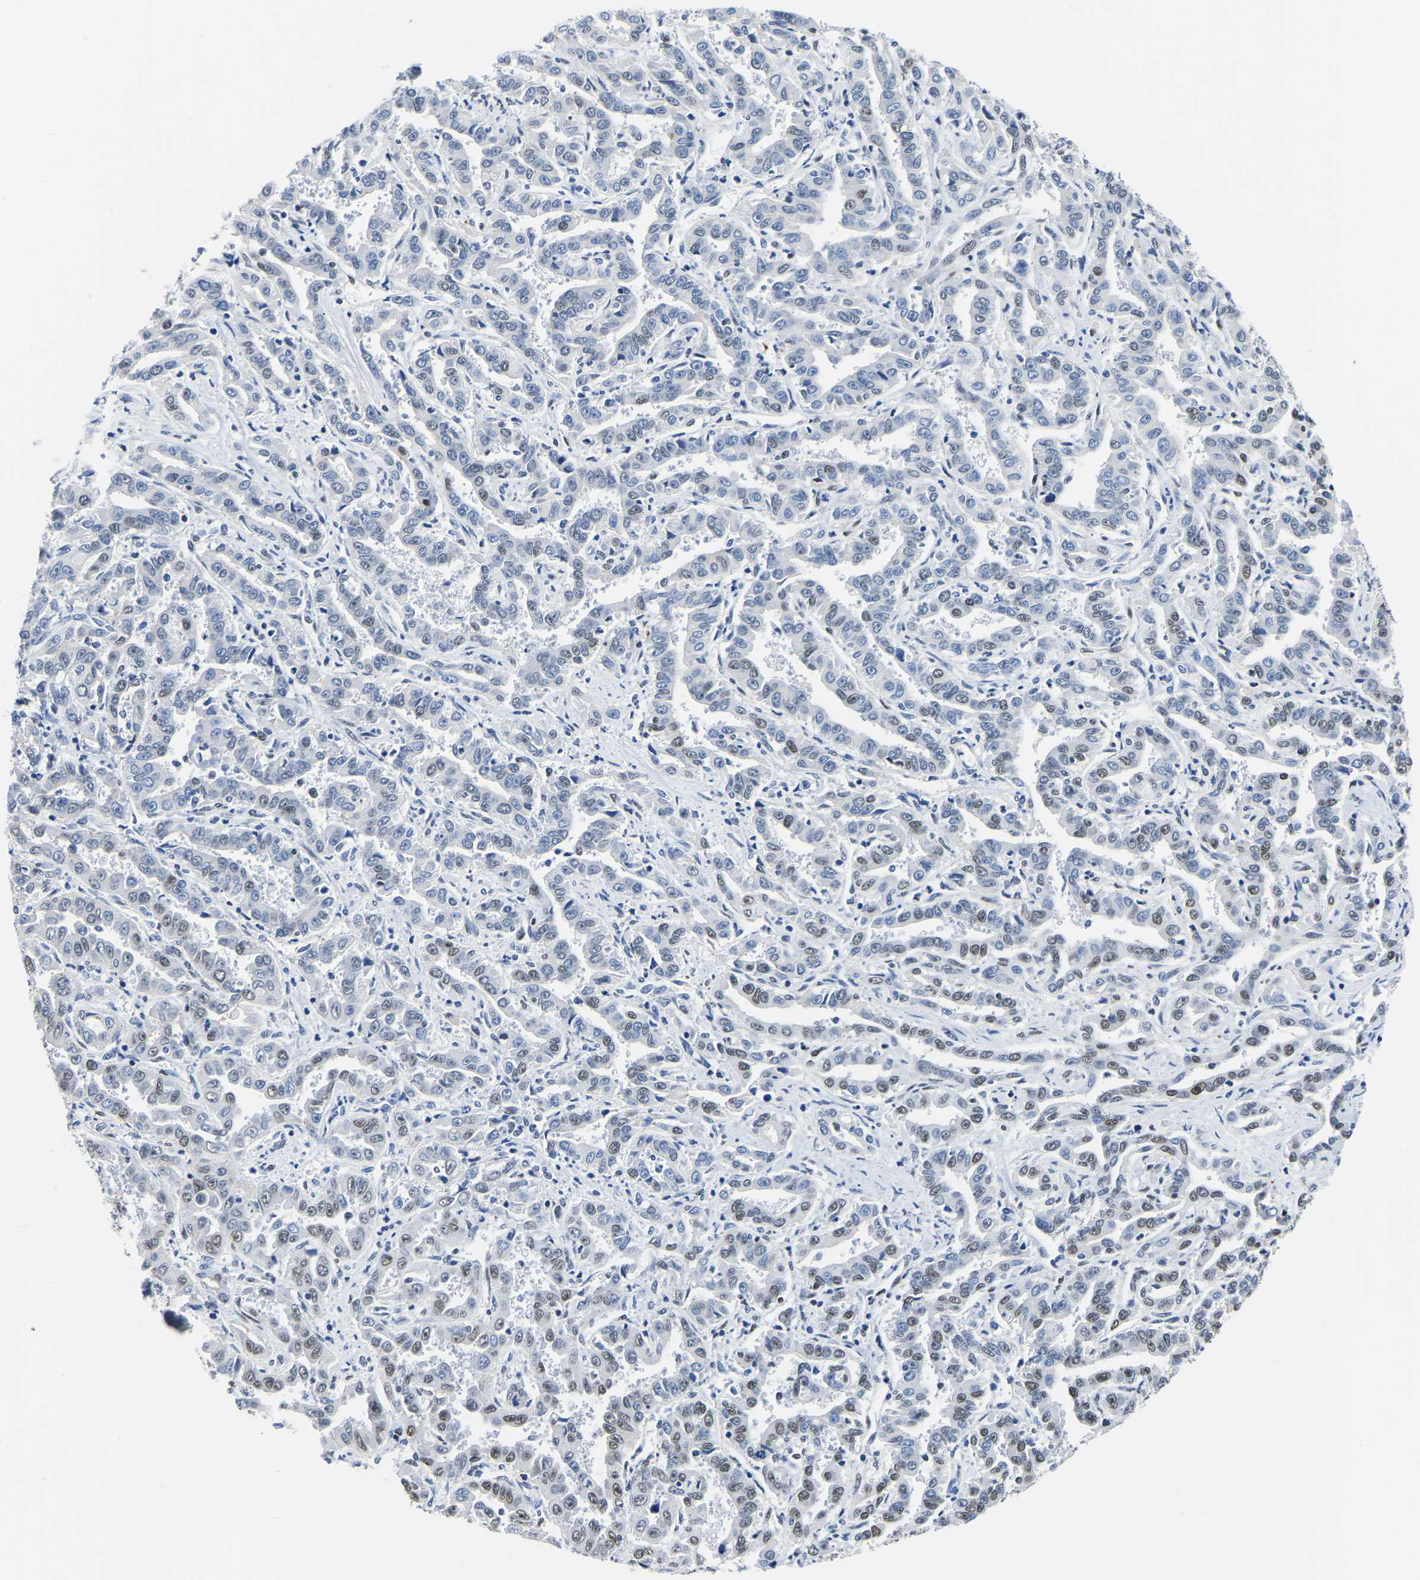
{"staining": {"intensity": "moderate", "quantity": "<25%", "location": "nuclear"}, "tissue": "liver cancer", "cell_type": "Tumor cells", "image_type": "cancer", "snomed": [{"axis": "morphology", "description": "Cholangiocarcinoma"}, {"axis": "topography", "description": "Liver"}], "caption": "Human liver cholangiocarcinoma stained with a protein marker demonstrates moderate staining in tumor cells.", "gene": "UBA1", "patient": {"sex": "male", "age": 59}}